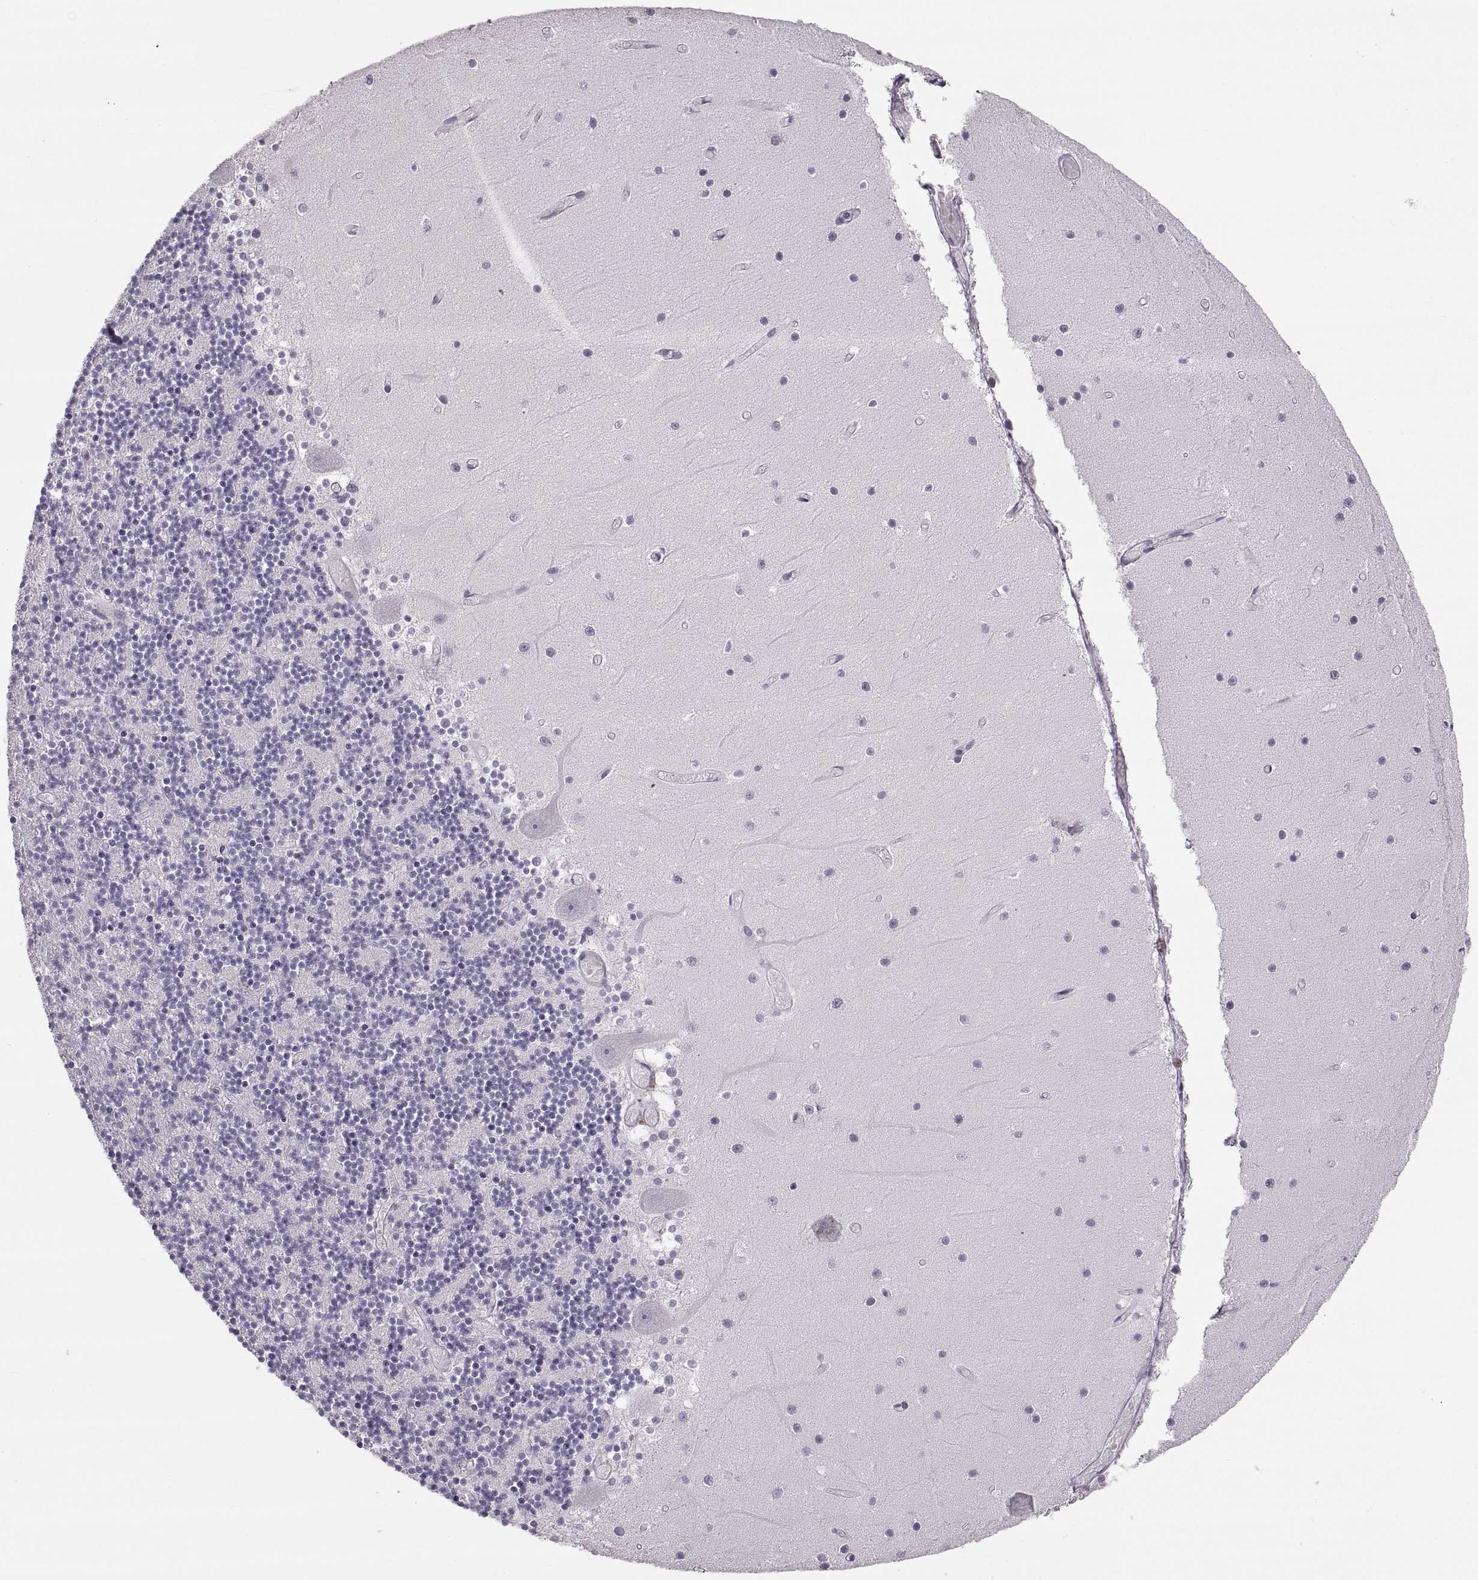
{"staining": {"intensity": "negative", "quantity": "none", "location": "none"}, "tissue": "cerebellum", "cell_type": "Cells in granular layer", "image_type": "normal", "snomed": [{"axis": "morphology", "description": "Normal tissue, NOS"}, {"axis": "topography", "description": "Cerebellum"}], "caption": "DAB immunohistochemical staining of benign cerebellum demonstrates no significant expression in cells in granular layer.", "gene": "MILR1", "patient": {"sex": "female", "age": 28}}